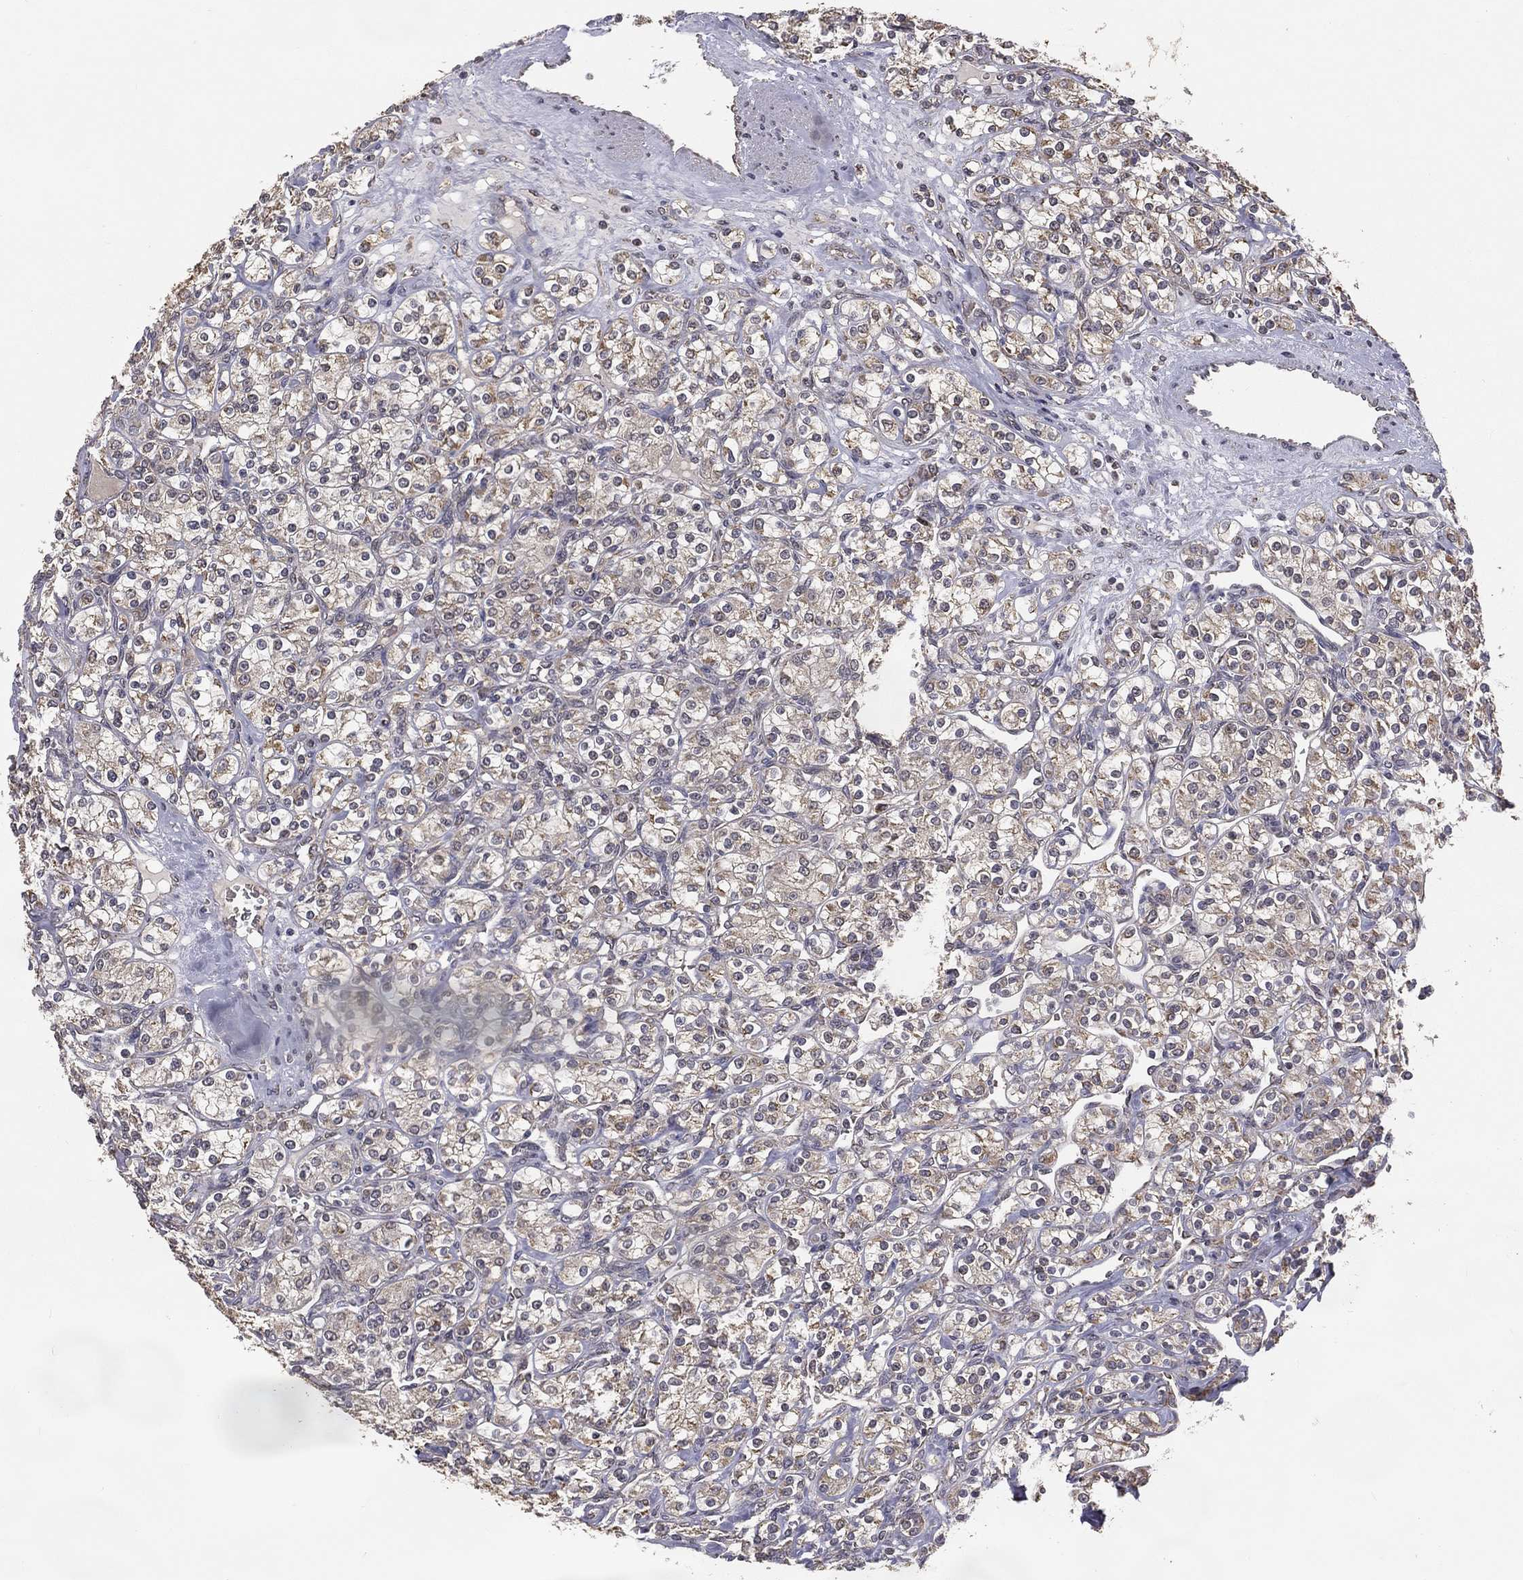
{"staining": {"intensity": "moderate", "quantity": "<25%", "location": "cytoplasmic/membranous"}, "tissue": "renal cancer", "cell_type": "Tumor cells", "image_type": "cancer", "snomed": [{"axis": "morphology", "description": "Adenocarcinoma, NOS"}, {"axis": "topography", "description": "Kidney"}], "caption": "This is an image of immunohistochemistry (IHC) staining of adenocarcinoma (renal), which shows moderate staining in the cytoplasmic/membranous of tumor cells.", "gene": "MRPL46", "patient": {"sex": "male", "age": 77}}